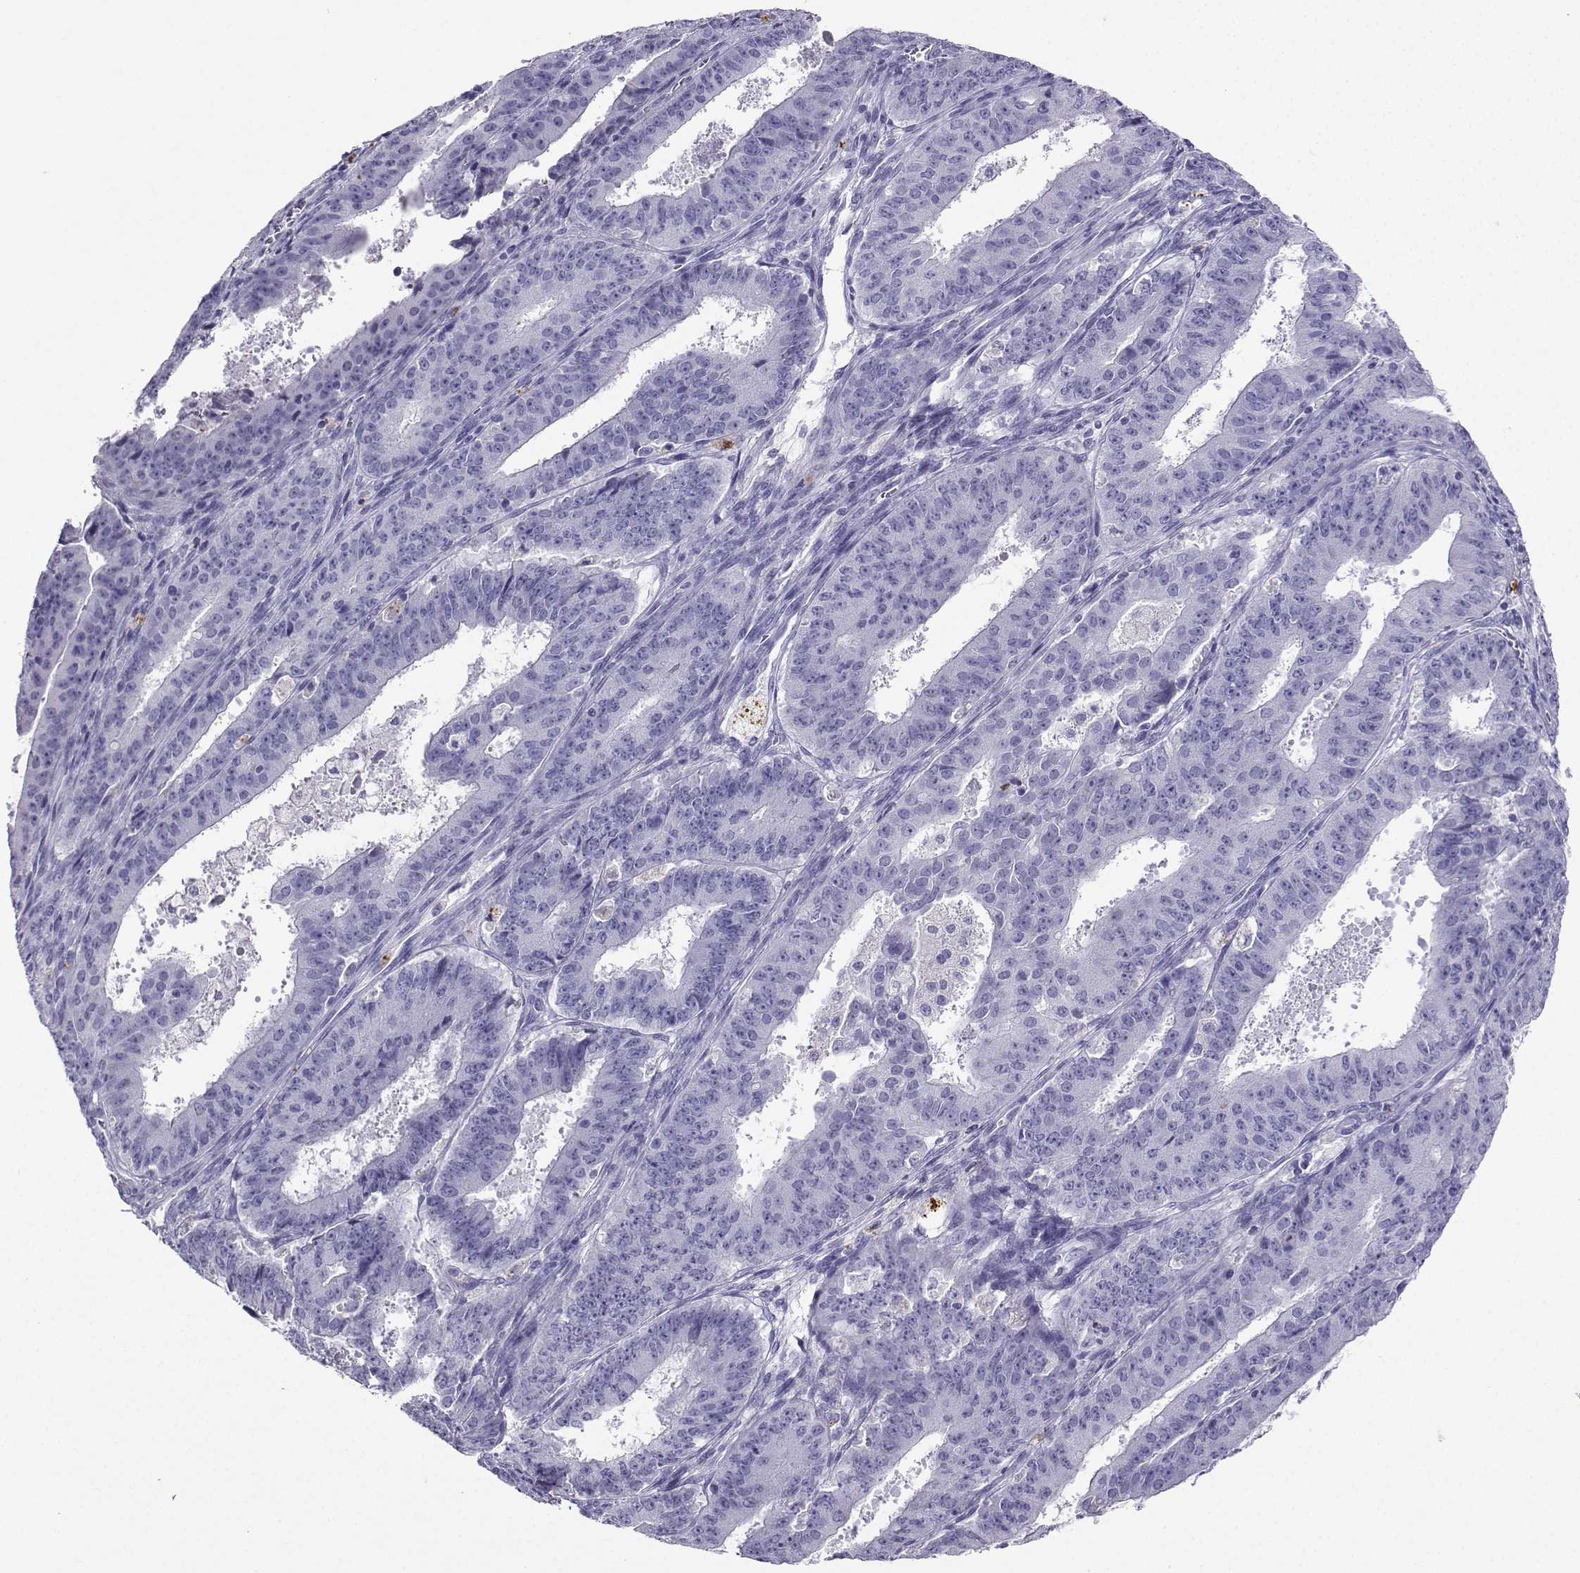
{"staining": {"intensity": "negative", "quantity": "none", "location": "none"}, "tissue": "ovarian cancer", "cell_type": "Tumor cells", "image_type": "cancer", "snomed": [{"axis": "morphology", "description": "Carcinoma, endometroid"}, {"axis": "topography", "description": "Ovary"}], "caption": "Human endometroid carcinoma (ovarian) stained for a protein using immunohistochemistry (IHC) displays no expression in tumor cells.", "gene": "GRIK4", "patient": {"sex": "female", "age": 42}}